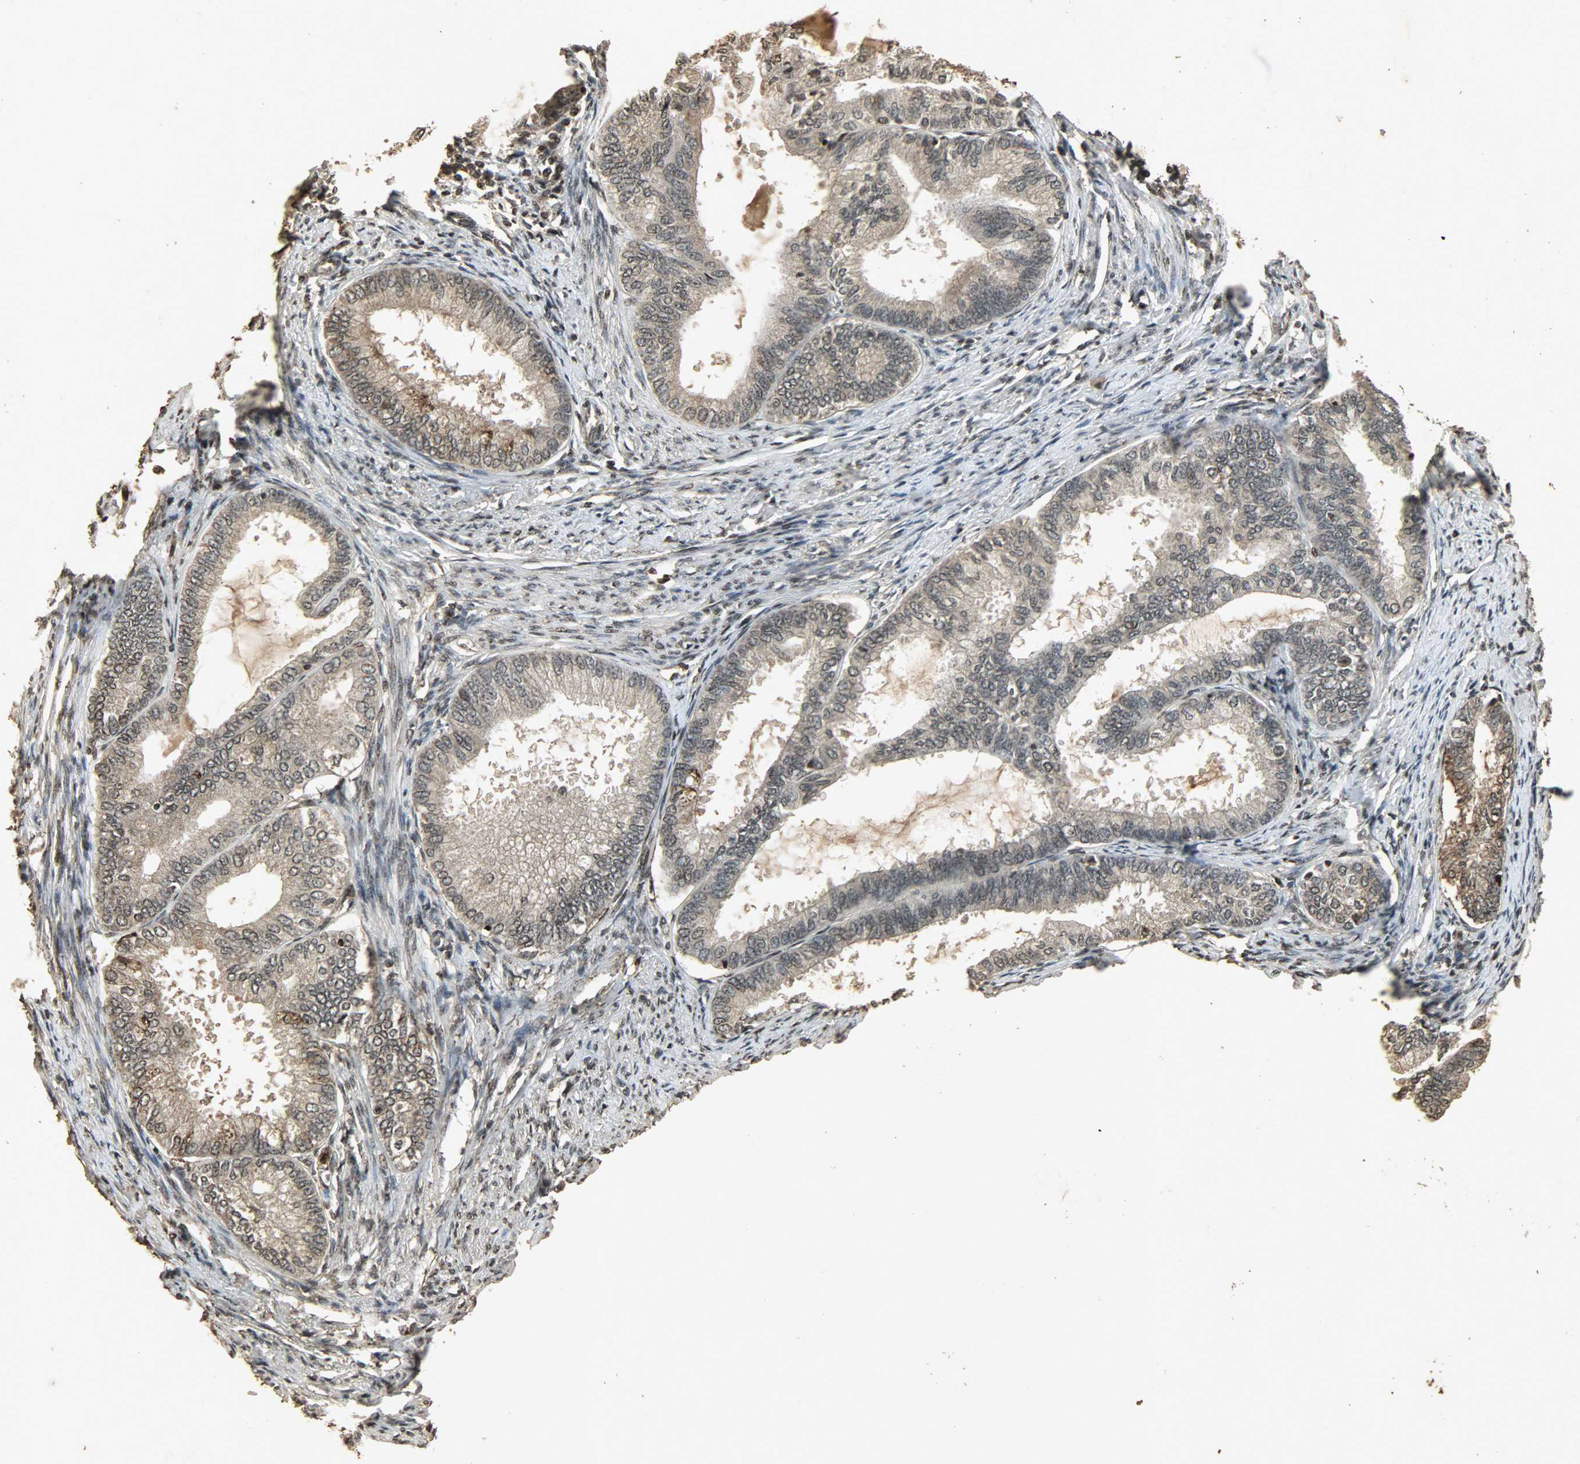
{"staining": {"intensity": "weak", "quantity": ">75%", "location": "cytoplasmic/membranous,nuclear"}, "tissue": "endometrial cancer", "cell_type": "Tumor cells", "image_type": "cancer", "snomed": [{"axis": "morphology", "description": "Adenocarcinoma, NOS"}, {"axis": "topography", "description": "Endometrium"}], "caption": "Endometrial cancer (adenocarcinoma) stained for a protein (brown) reveals weak cytoplasmic/membranous and nuclear positive expression in about >75% of tumor cells.", "gene": "PPP3R1", "patient": {"sex": "female", "age": 86}}